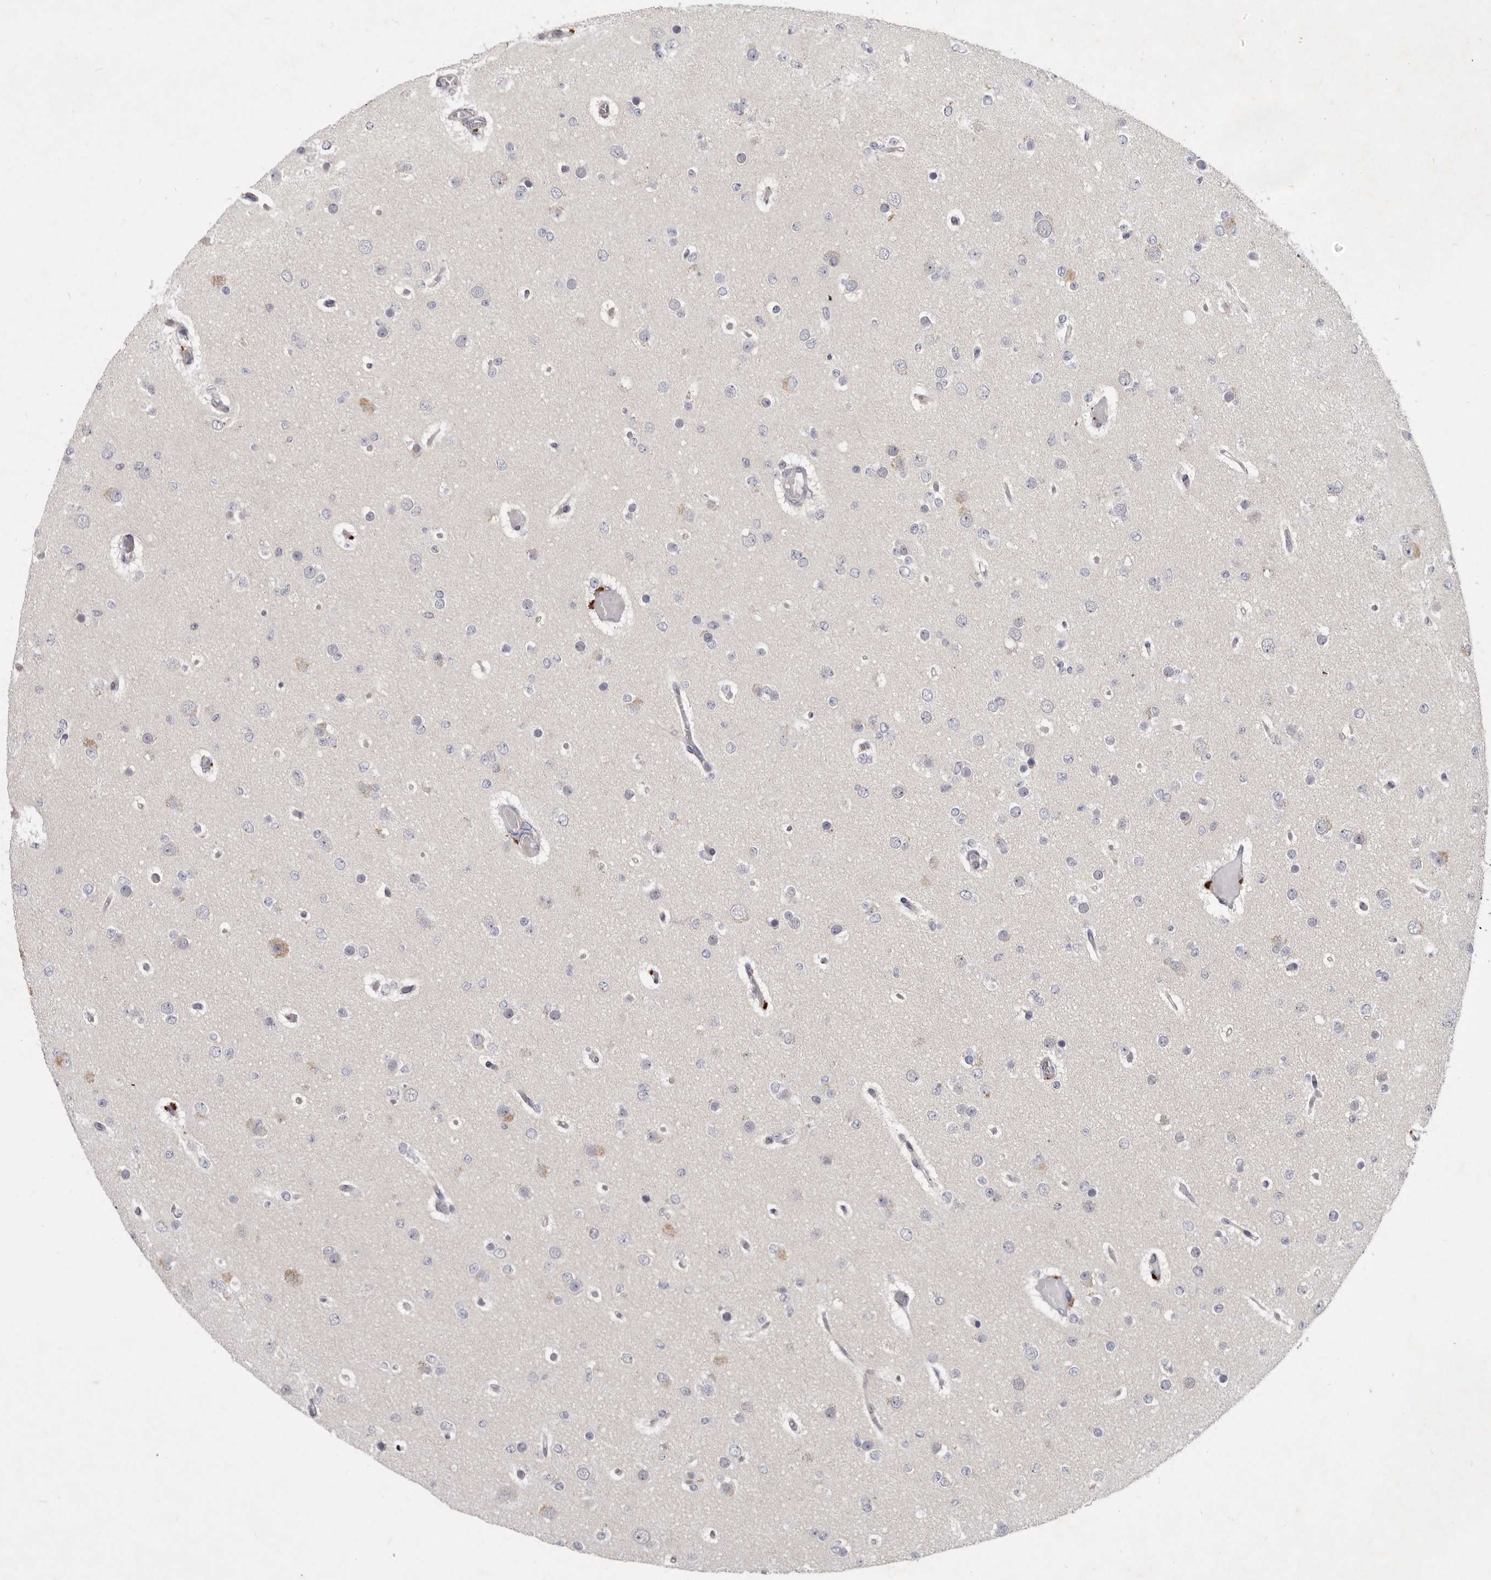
{"staining": {"intensity": "negative", "quantity": "none", "location": "none"}, "tissue": "glioma", "cell_type": "Tumor cells", "image_type": "cancer", "snomed": [{"axis": "morphology", "description": "Glioma, malignant, Low grade"}, {"axis": "topography", "description": "Brain"}], "caption": "Image shows no significant protein expression in tumor cells of glioma.", "gene": "SLC22A1", "patient": {"sex": "female", "age": 22}}